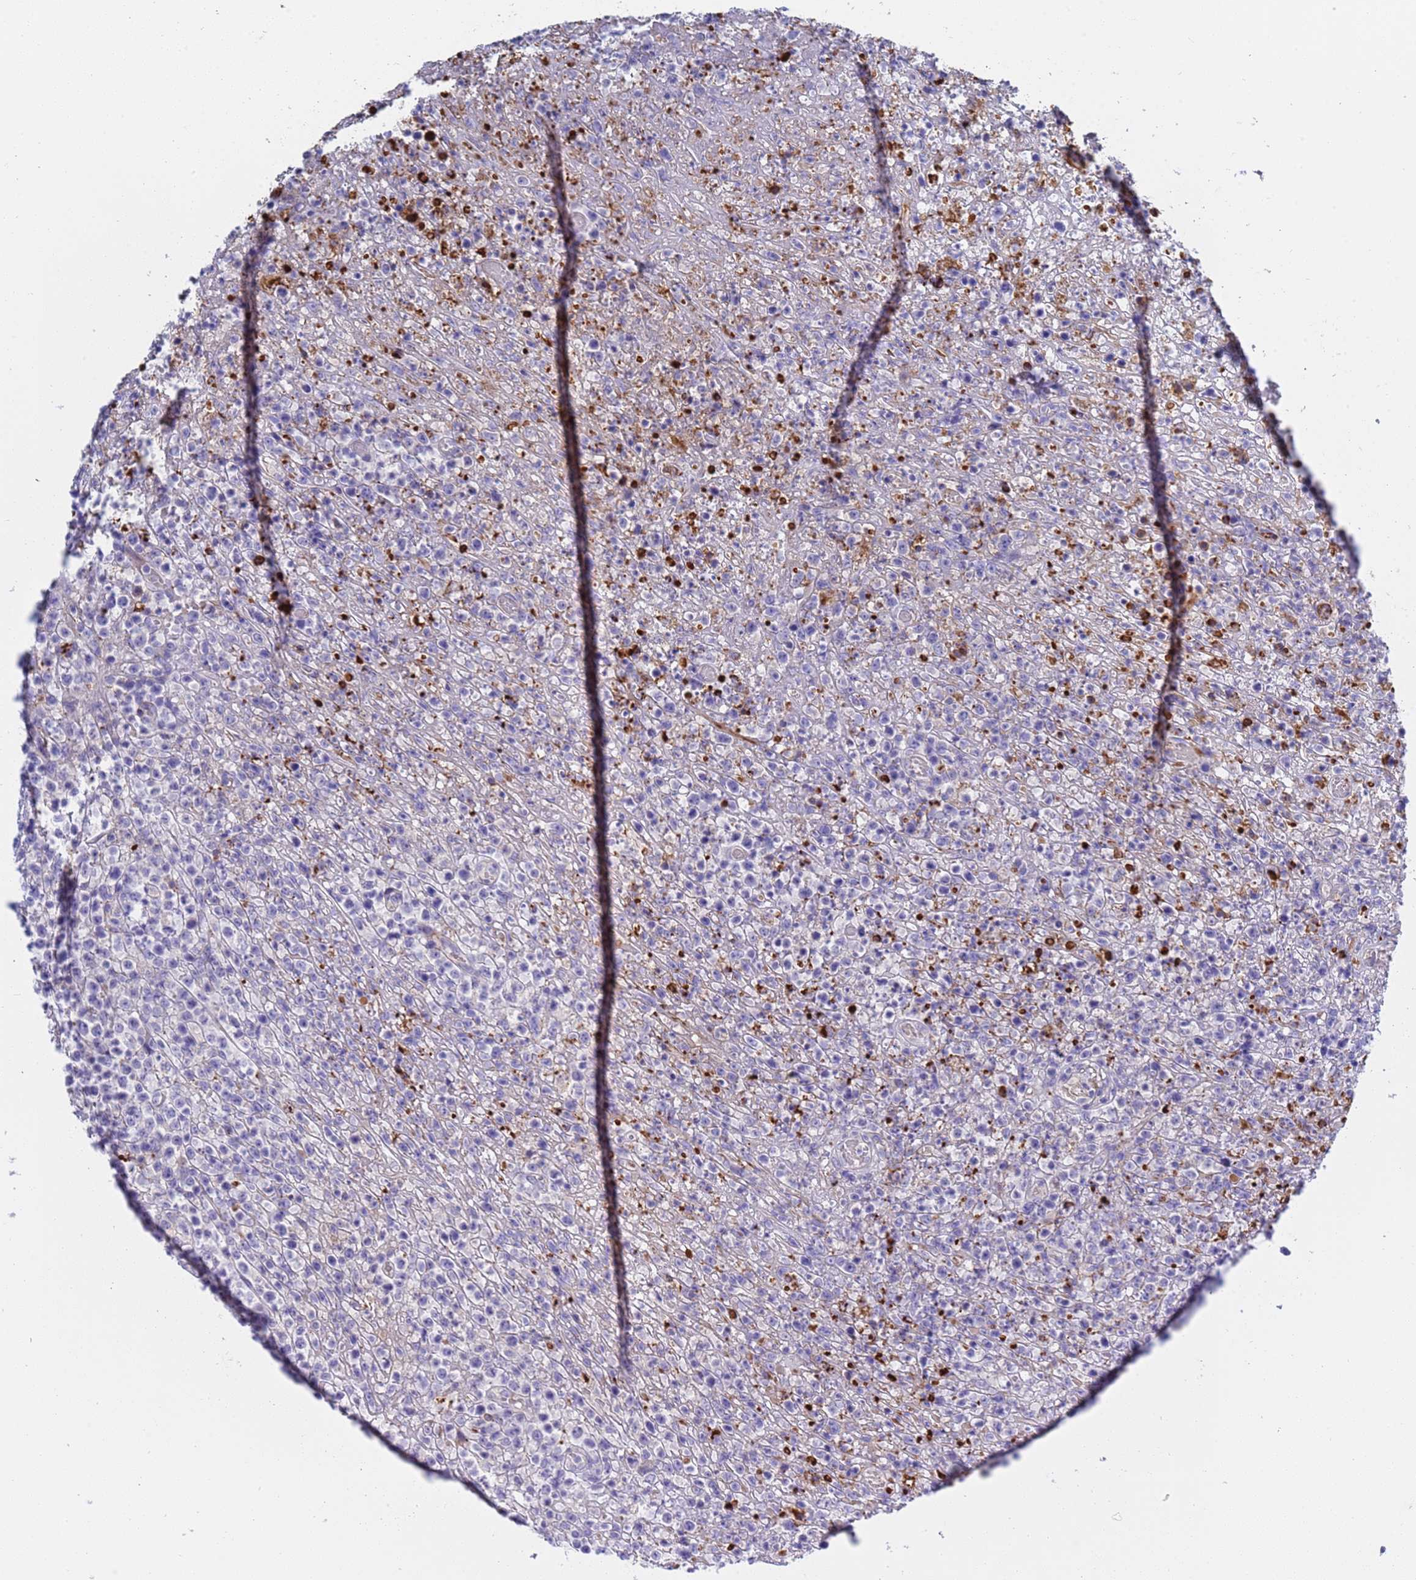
{"staining": {"intensity": "negative", "quantity": "none", "location": "none"}, "tissue": "lymphoma", "cell_type": "Tumor cells", "image_type": "cancer", "snomed": [{"axis": "morphology", "description": "Malignant lymphoma, non-Hodgkin's type, High grade"}, {"axis": "topography", "description": "Colon"}], "caption": "Tumor cells show no significant protein expression in lymphoma. (DAB (3,3'-diaminobenzidine) IHC, high magnification).", "gene": "C4orf46", "patient": {"sex": "female", "age": 53}}